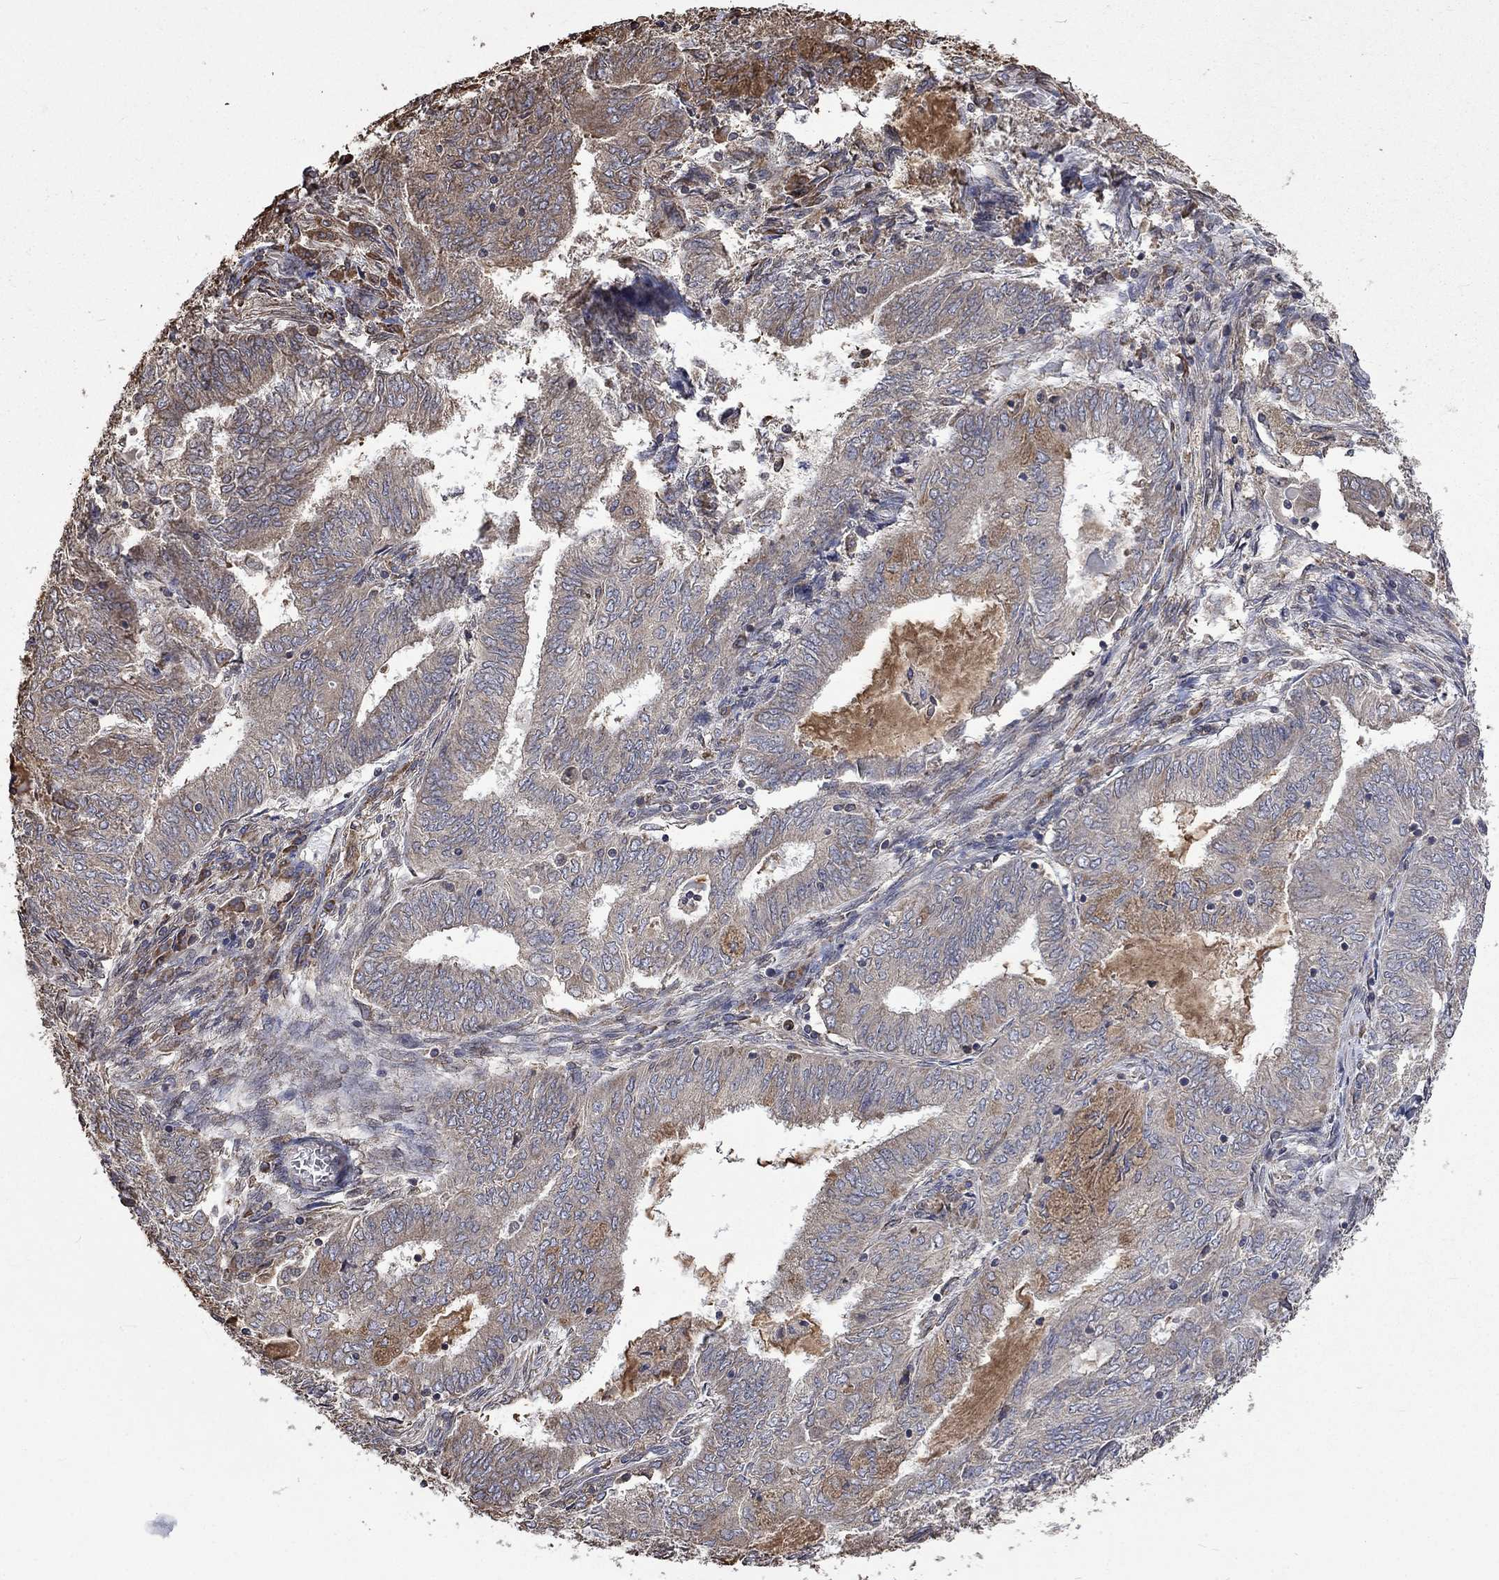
{"staining": {"intensity": "moderate", "quantity": "<25%", "location": "cytoplasmic/membranous"}, "tissue": "endometrial cancer", "cell_type": "Tumor cells", "image_type": "cancer", "snomed": [{"axis": "morphology", "description": "Adenocarcinoma, NOS"}, {"axis": "topography", "description": "Endometrium"}], "caption": "An immunohistochemistry (IHC) histopathology image of neoplastic tissue is shown. Protein staining in brown labels moderate cytoplasmic/membranous positivity in endometrial adenocarcinoma within tumor cells.", "gene": "ESRRA", "patient": {"sex": "female", "age": 62}}